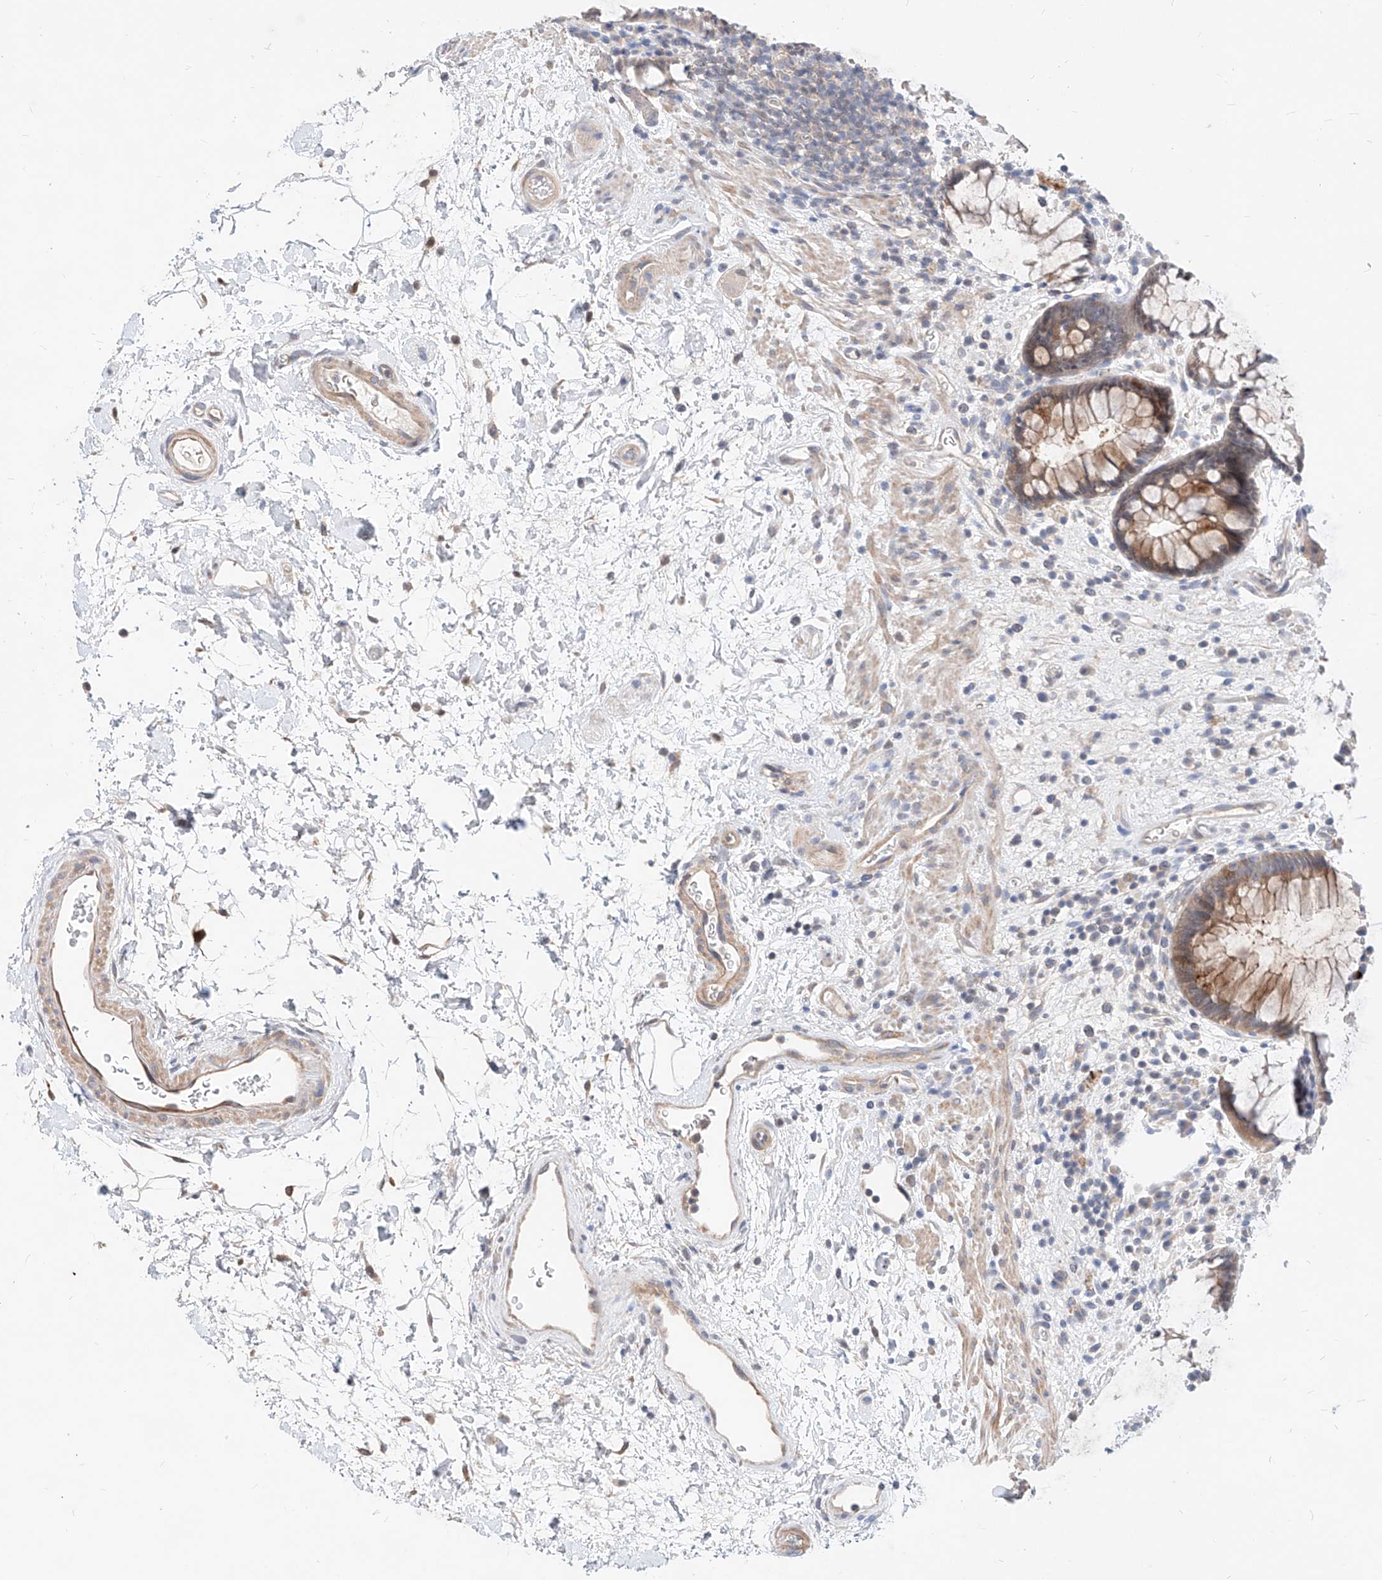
{"staining": {"intensity": "moderate", "quantity": ">75%", "location": "cytoplasmic/membranous"}, "tissue": "rectum", "cell_type": "Glandular cells", "image_type": "normal", "snomed": [{"axis": "morphology", "description": "Normal tissue, NOS"}, {"axis": "topography", "description": "Rectum"}], "caption": "Protein analysis of benign rectum reveals moderate cytoplasmic/membranous expression in approximately >75% of glandular cells.", "gene": "TSNAX", "patient": {"sex": "male", "age": 51}}